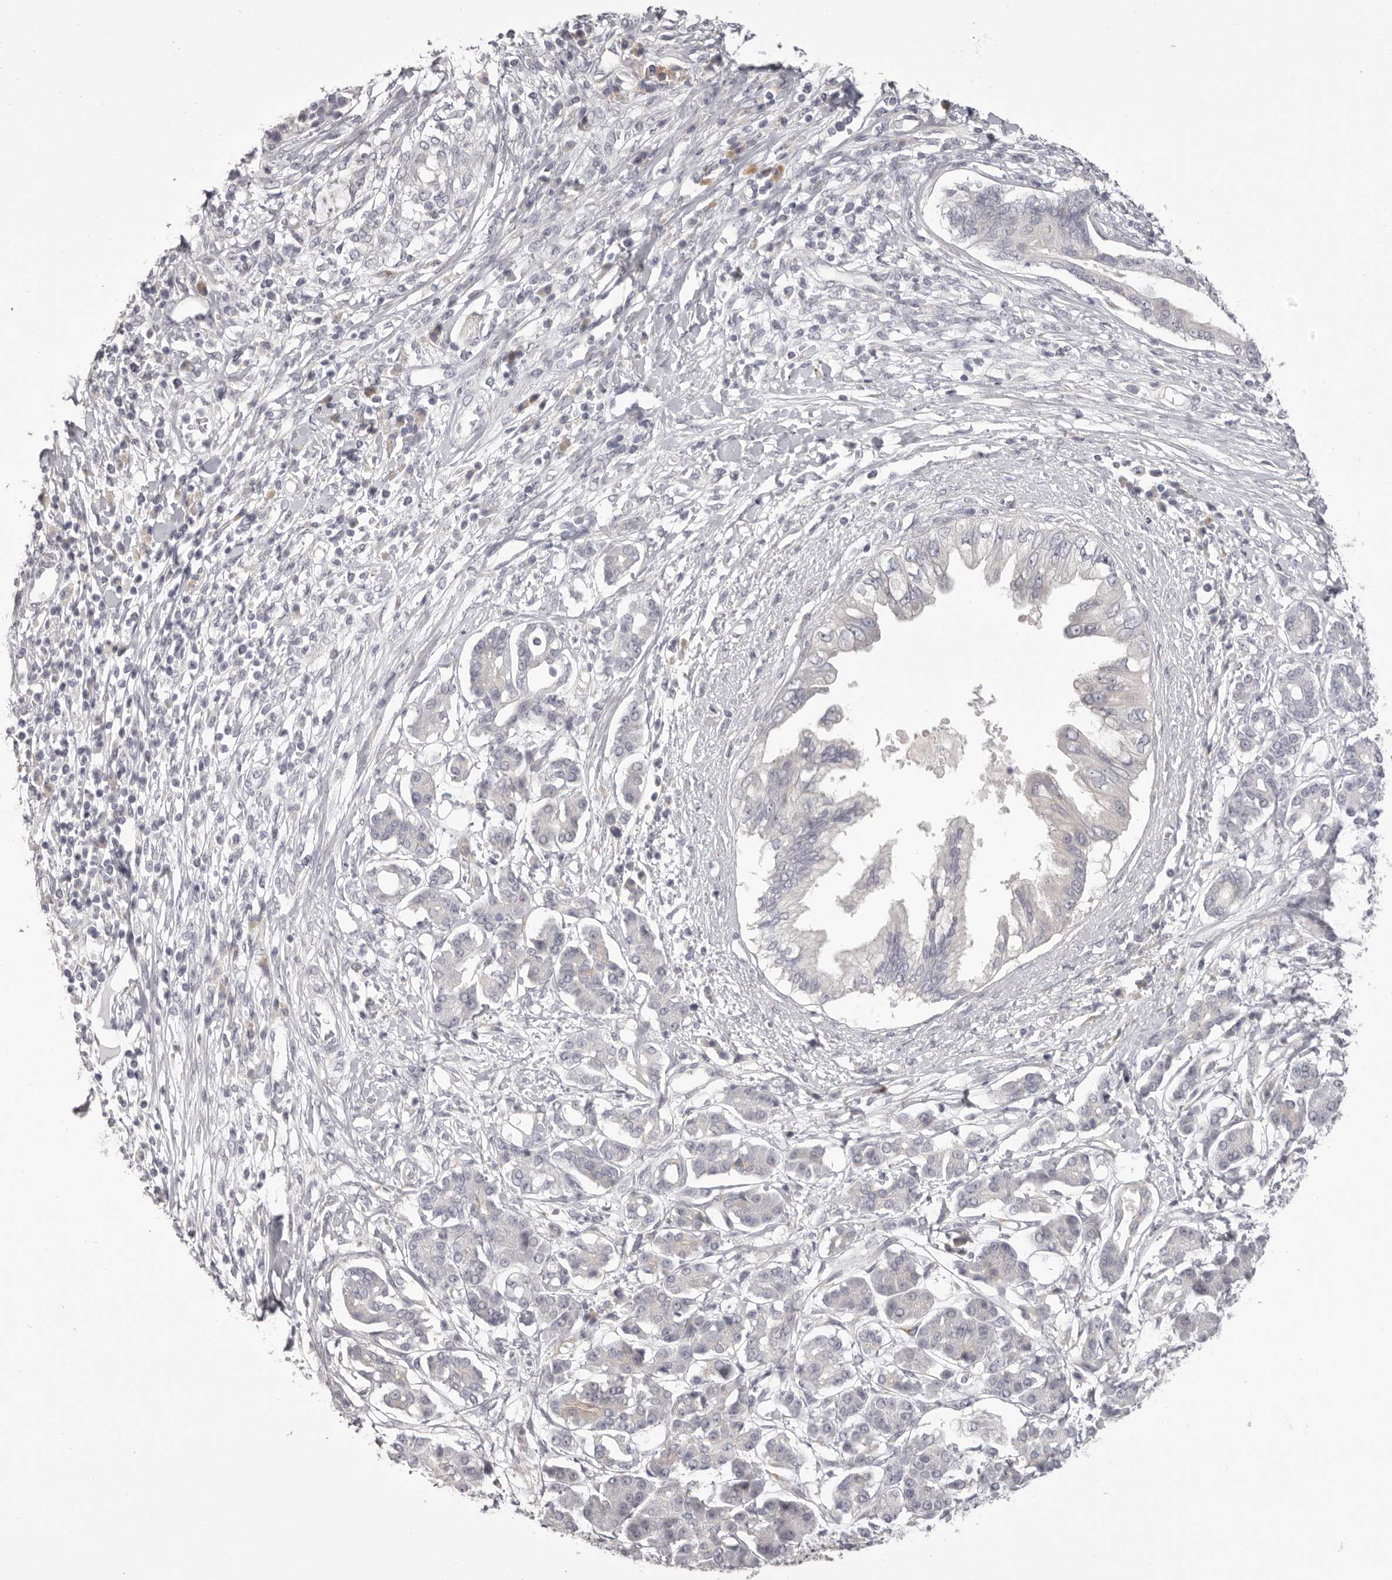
{"staining": {"intensity": "moderate", "quantity": "<25%", "location": "cytoplasmic/membranous"}, "tissue": "pancreatic cancer", "cell_type": "Tumor cells", "image_type": "cancer", "snomed": [{"axis": "morphology", "description": "Adenocarcinoma, NOS"}, {"axis": "topography", "description": "Pancreas"}], "caption": "Immunohistochemical staining of adenocarcinoma (pancreatic) demonstrates low levels of moderate cytoplasmic/membranous protein expression in approximately <25% of tumor cells. The staining is performed using DAB brown chromogen to label protein expression. The nuclei are counter-stained blue using hematoxylin.", "gene": "OTUD3", "patient": {"sex": "female", "age": 56}}